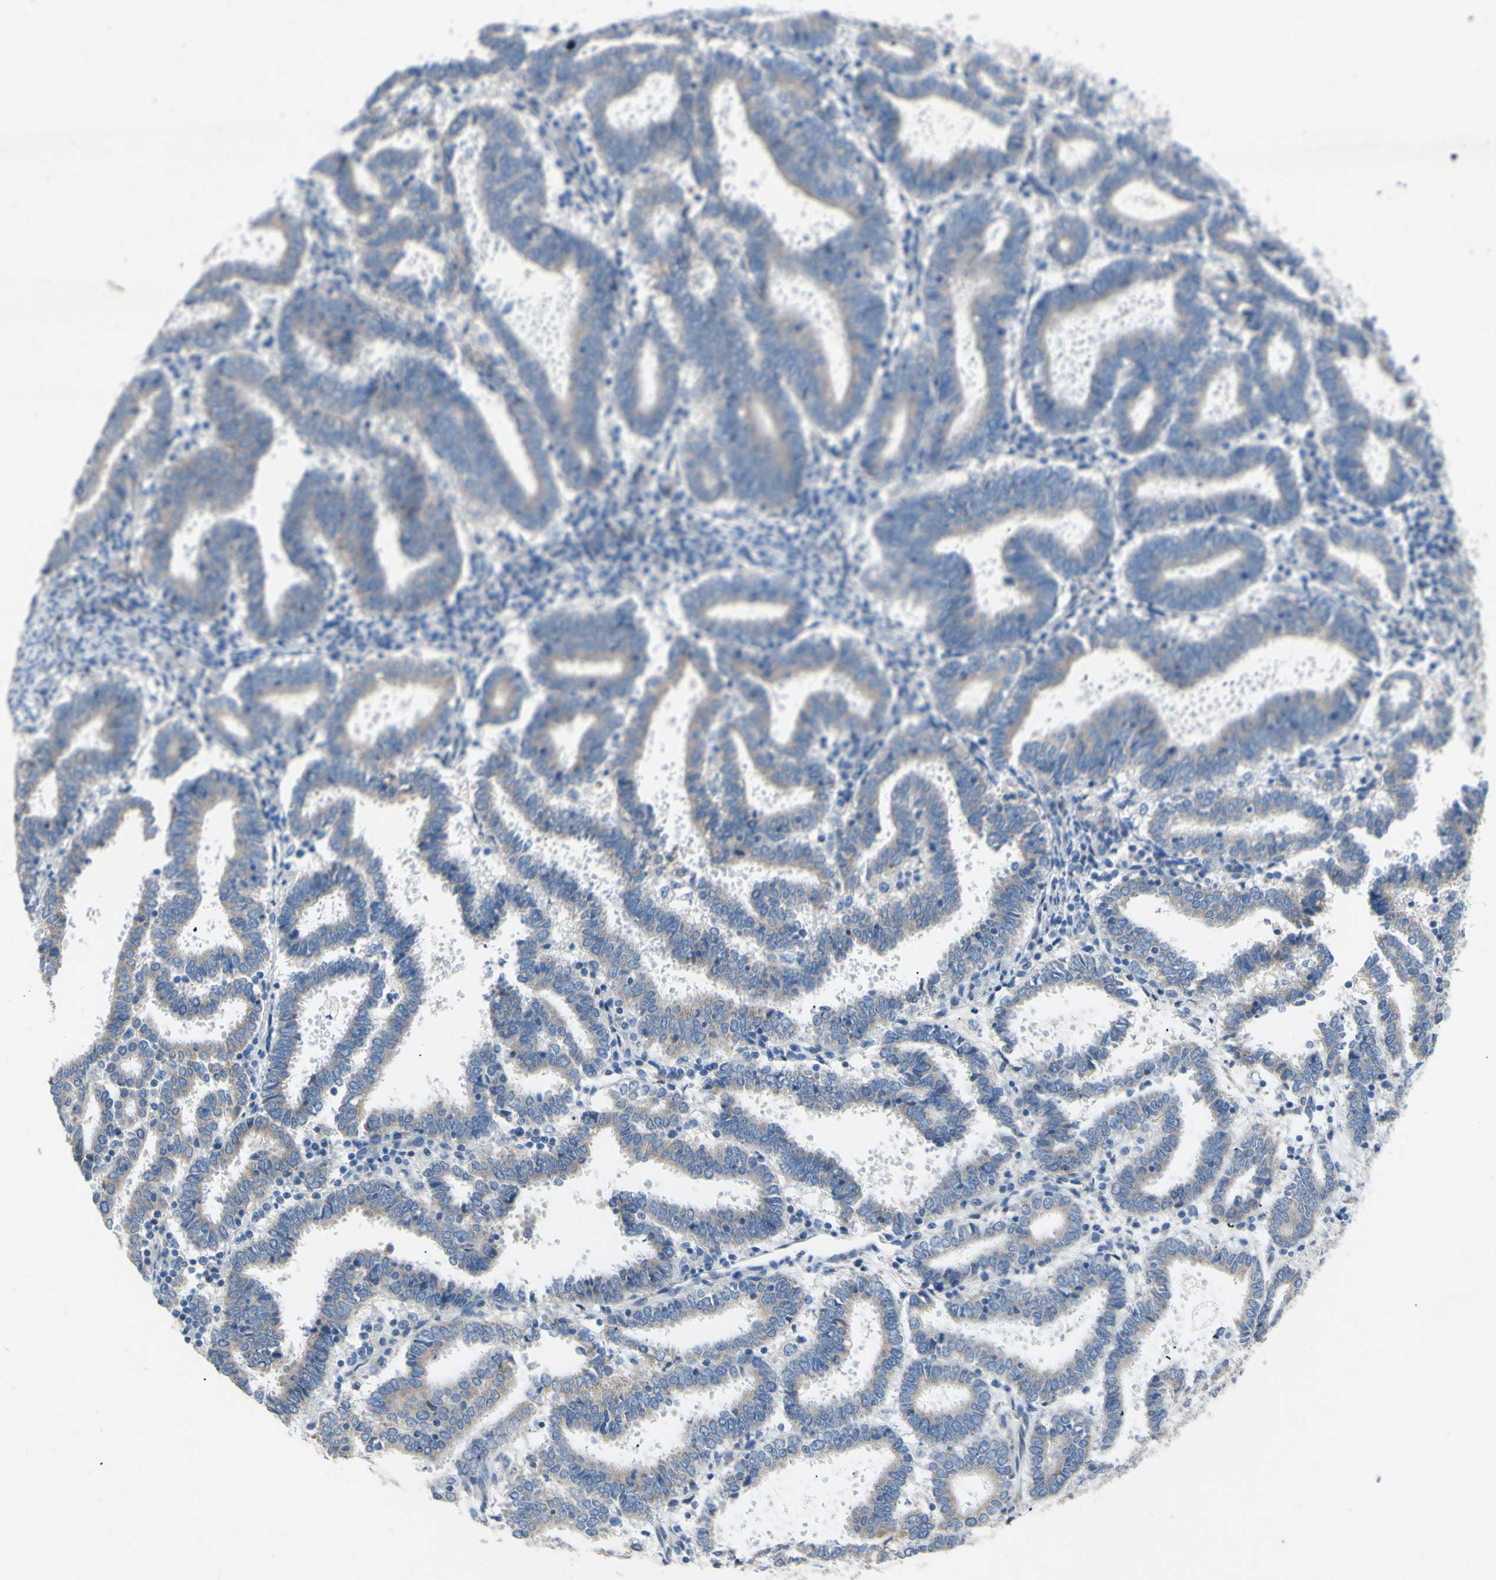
{"staining": {"intensity": "moderate", "quantity": "<25%", "location": "cytoplasmic/membranous"}, "tissue": "endometrial cancer", "cell_type": "Tumor cells", "image_type": "cancer", "snomed": [{"axis": "morphology", "description": "Adenocarcinoma, NOS"}, {"axis": "topography", "description": "Uterus"}], "caption": "DAB immunohistochemical staining of human endometrial cancer (adenocarcinoma) shows moderate cytoplasmic/membranous protein expression in about <25% of tumor cells.", "gene": "TMIGD2", "patient": {"sex": "female", "age": 83}}